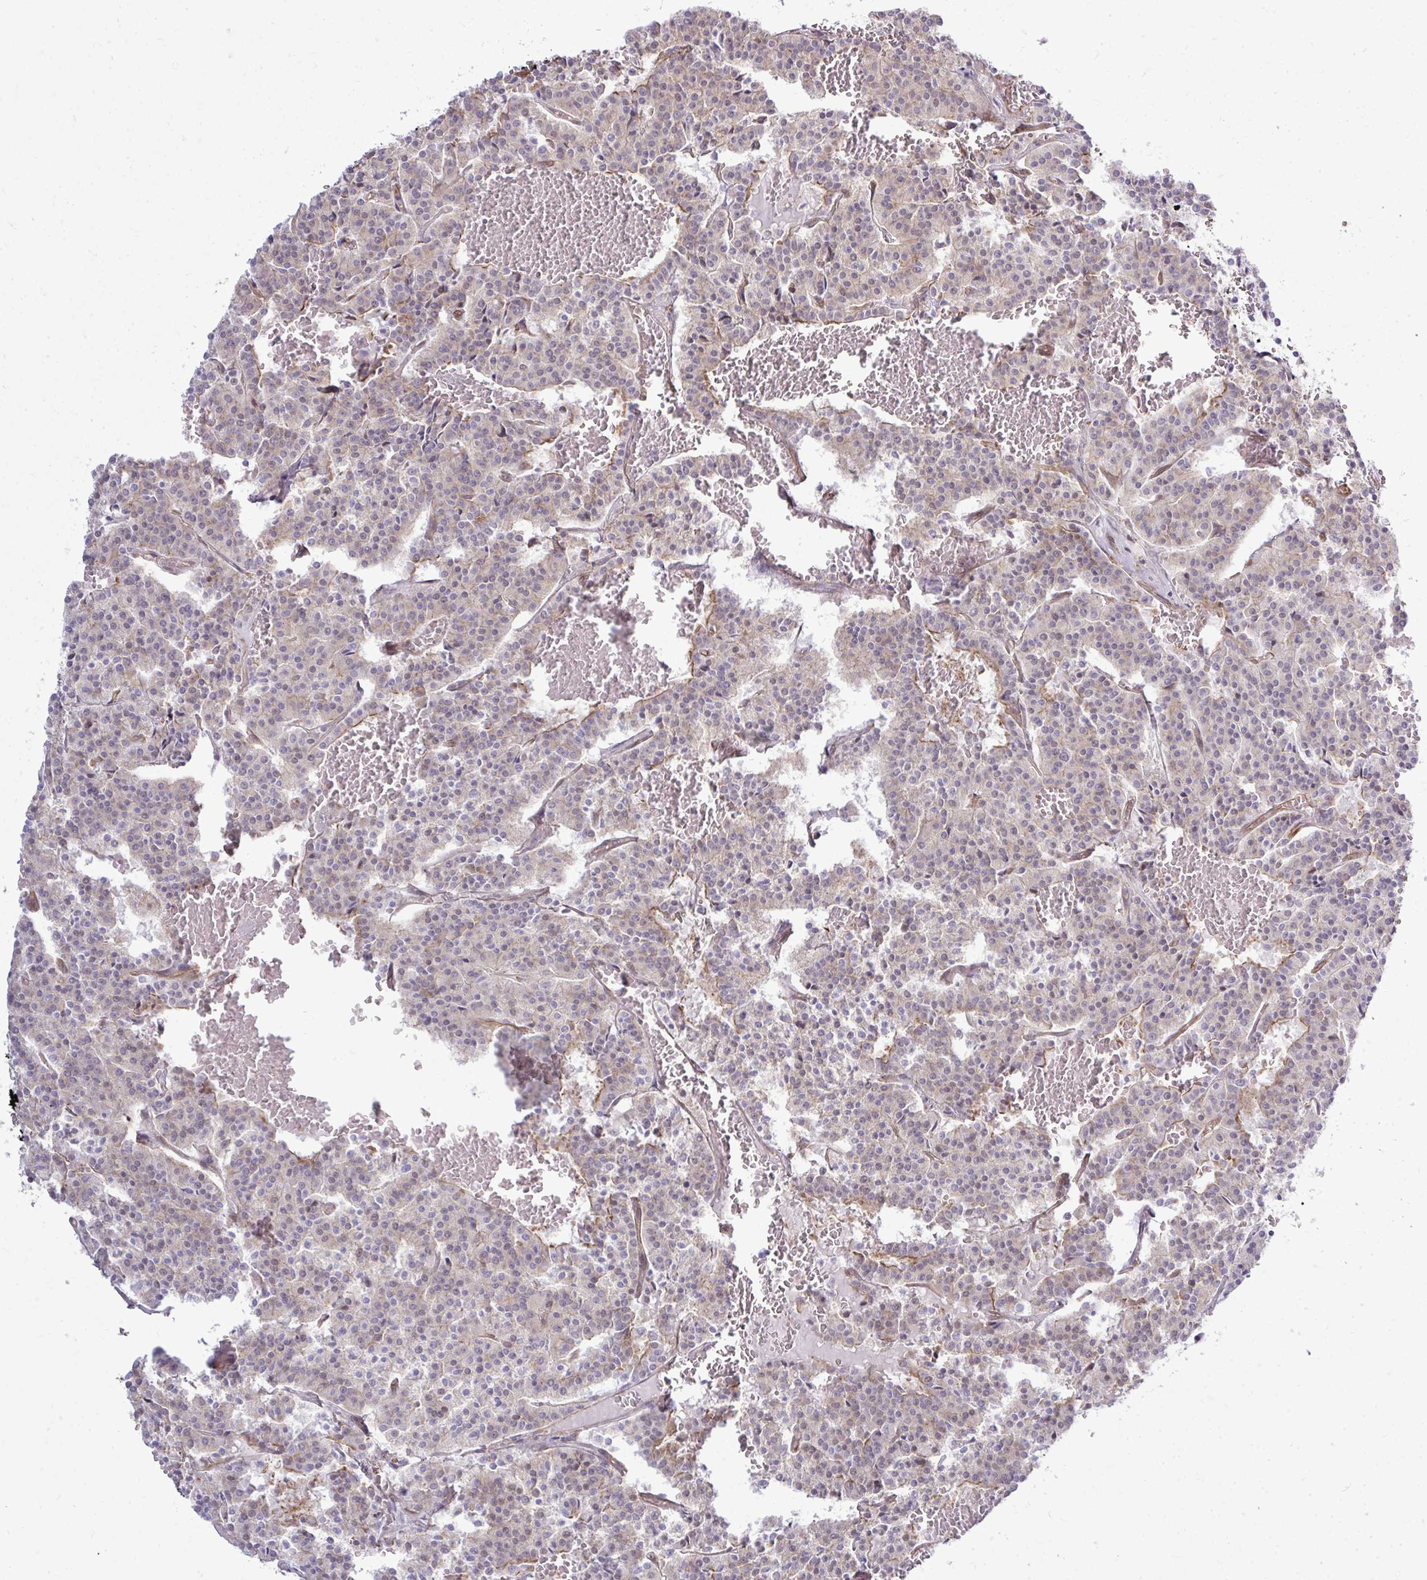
{"staining": {"intensity": "weak", "quantity": "<25%", "location": "cytoplasmic/membranous"}, "tissue": "carcinoid", "cell_type": "Tumor cells", "image_type": "cancer", "snomed": [{"axis": "morphology", "description": "Carcinoid, malignant, NOS"}, {"axis": "topography", "description": "Lung"}], "caption": "Immunohistochemistry micrograph of neoplastic tissue: carcinoid stained with DAB (3,3'-diaminobenzidine) shows no significant protein staining in tumor cells.", "gene": "FUT10", "patient": {"sex": "male", "age": 70}}